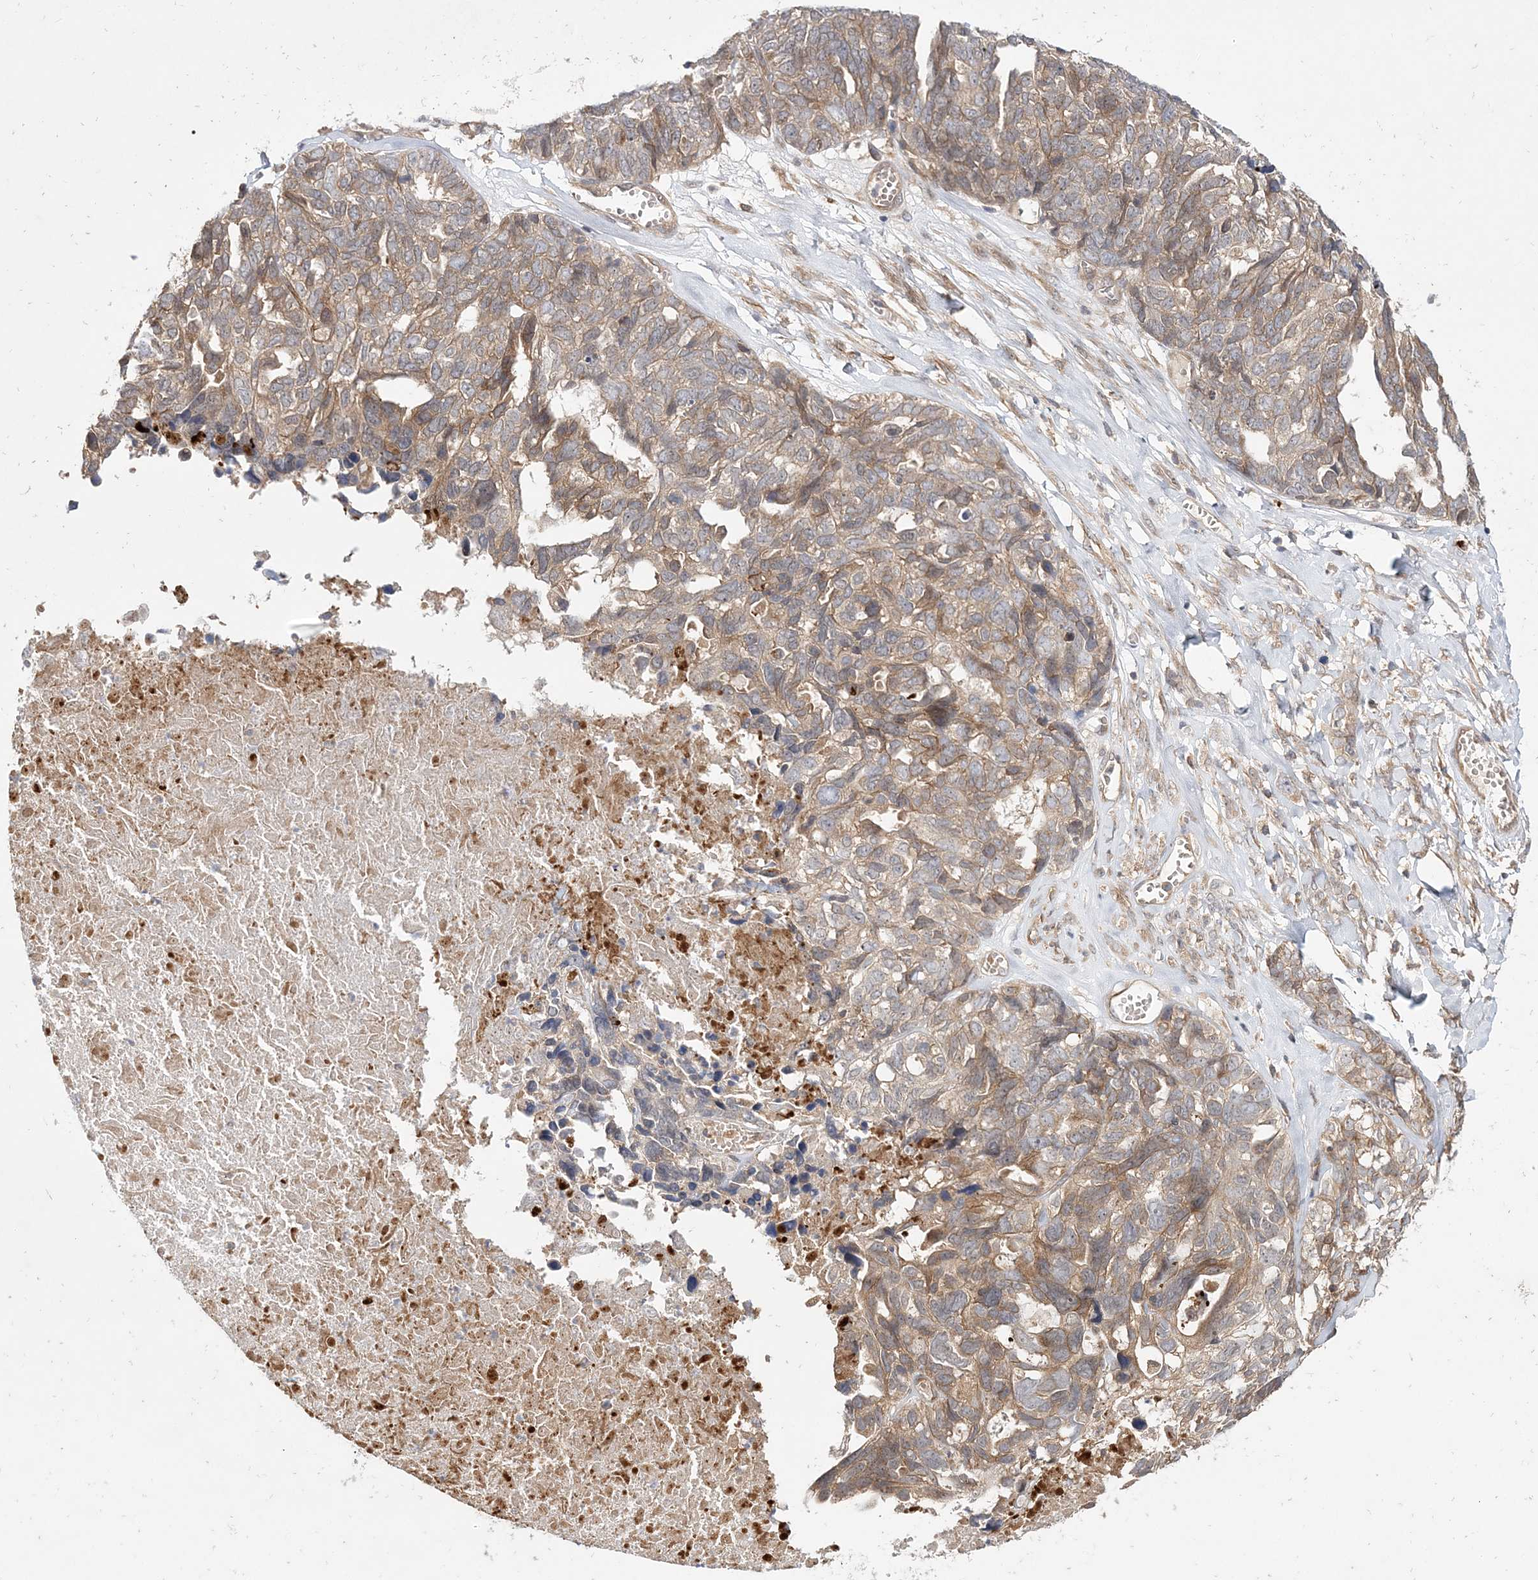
{"staining": {"intensity": "moderate", "quantity": "25%-75%", "location": "cytoplasmic/membranous"}, "tissue": "ovarian cancer", "cell_type": "Tumor cells", "image_type": "cancer", "snomed": [{"axis": "morphology", "description": "Cystadenocarcinoma, serous, NOS"}, {"axis": "topography", "description": "Ovary"}], "caption": "Tumor cells reveal moderate cytoplasmic/membranous staining in about 25%-75% of cells in ovarian cancer.", "gene": "TMEM9B", "patient": {"sex": "female", "age": 79}}